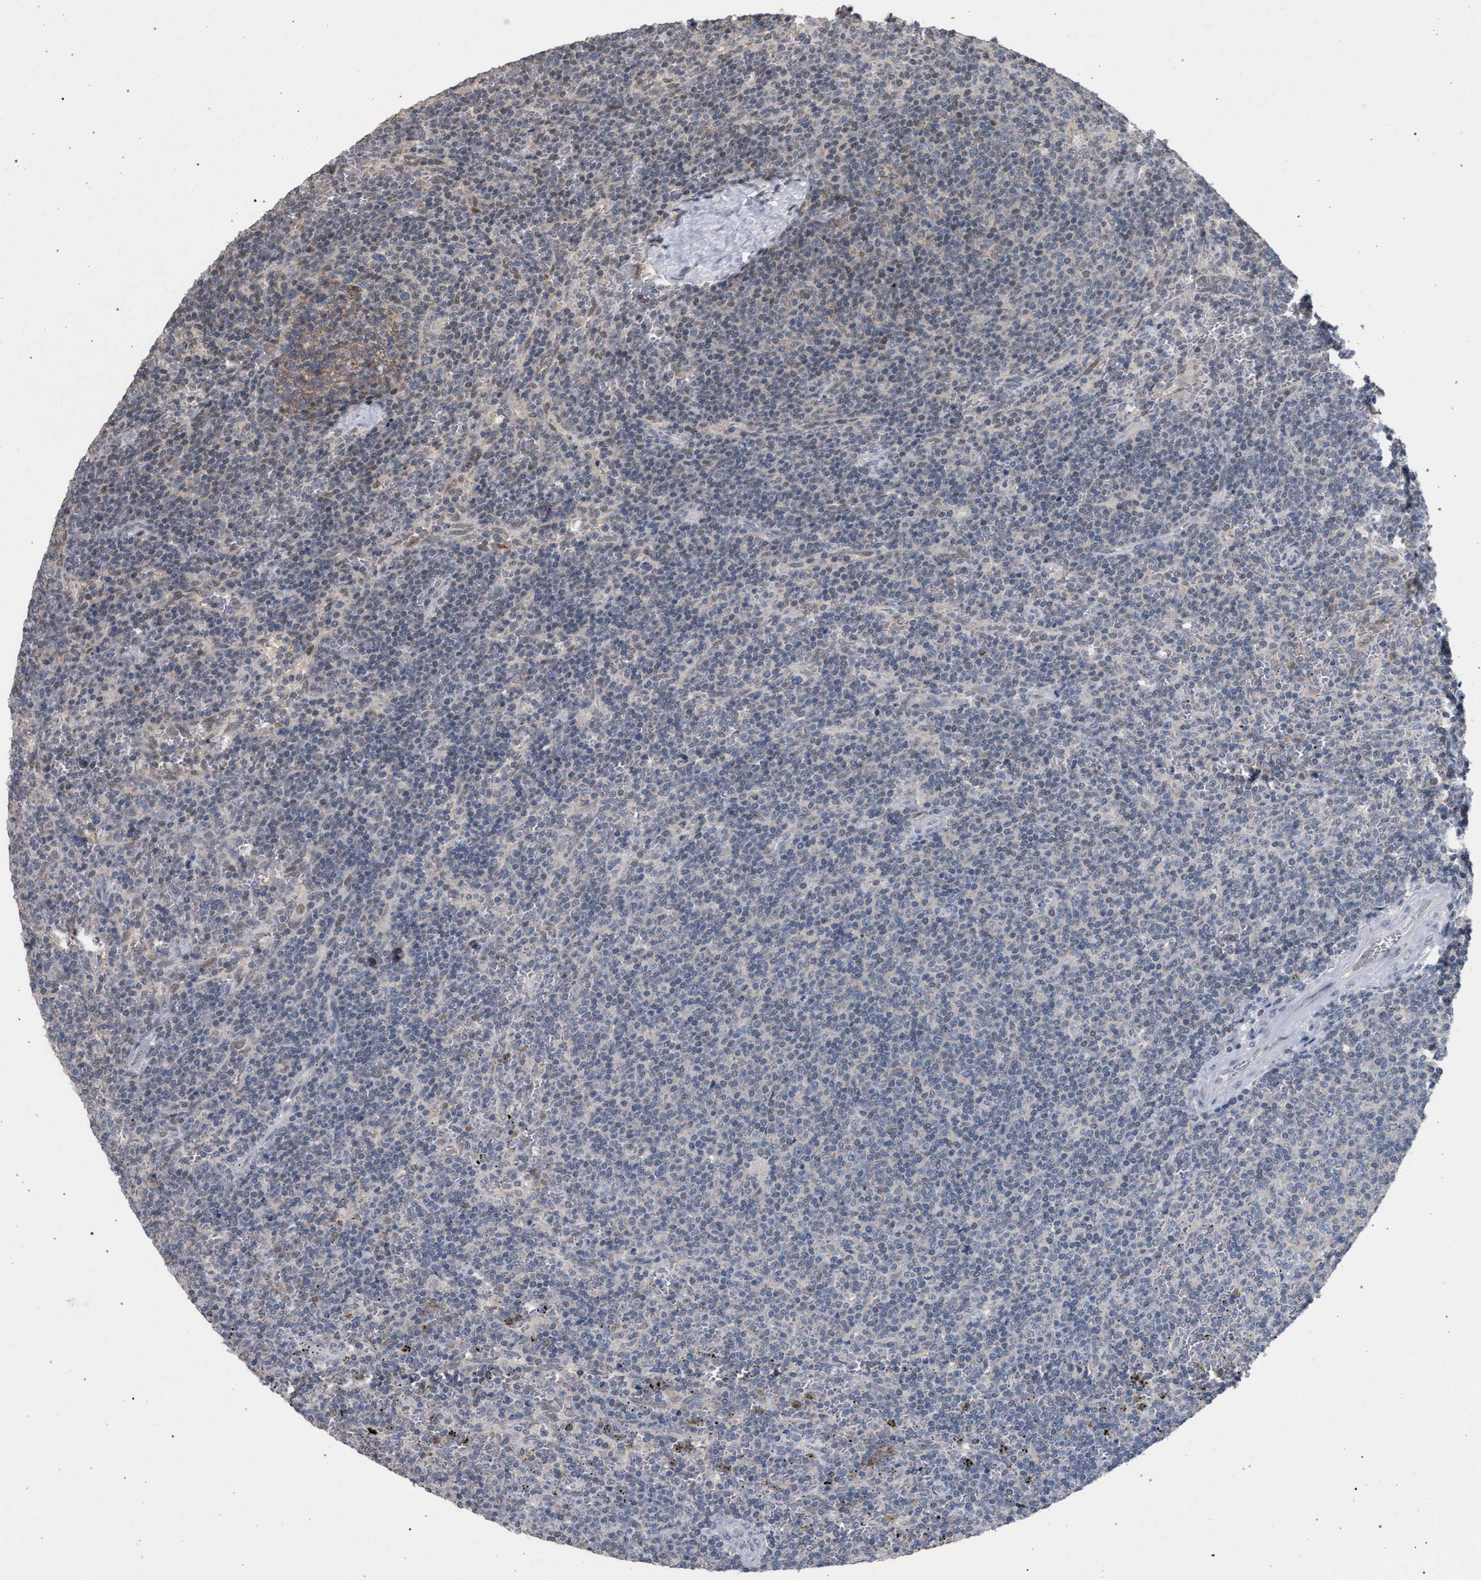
{"staining": {"intensity": "negative", "quantity": "none", "location": "none"}, "tissue": "lymphoma", "cell_type": "Tumor cells", "image_type": "cancer", "snomed": [{"axis": "morphology", "description": "Malignant lymphoma, non-Hodgkin's type, Low grade"}, {"axis": "topography", "description": "Spleen"}], "caption": "Malignant lymphoma, non-Hodgkin's type (low-grade) stained for a protein using immunohistochemistry exhibits no expression tumor cells.", "gene": "TECPR1", "patient": {"sex": "female", "age": 50}}